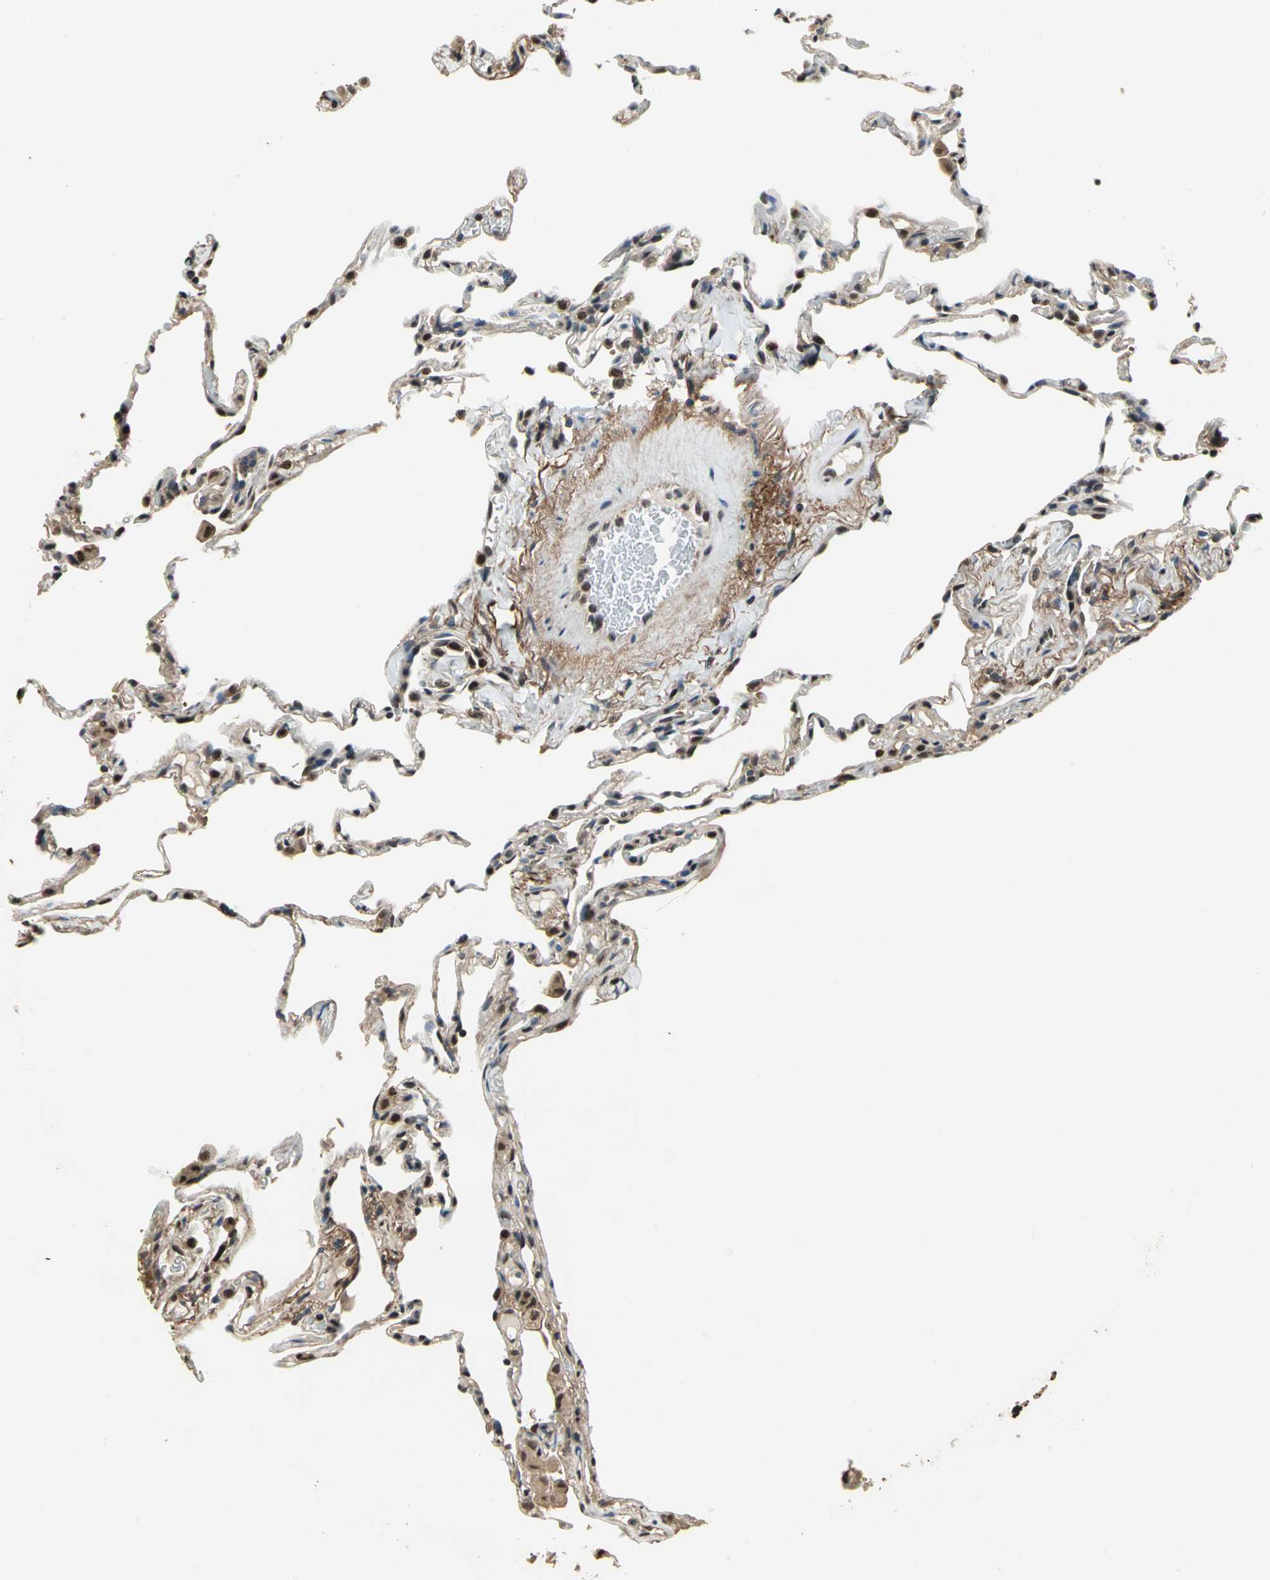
{"staining": {"intensity": "moderate", "quantity": ">75%", "location": "cytoplasmic/membranous,nuclear"}, "tissue": "lung", "cell_type": "Alveolar cells", "image_type": "normal", "snomed": [{"axis": "morphology", "description": "Normal tissue, NOS"}, {"axis": "topography", "description": "Lung"}], "caption": "IHC histopathology image of normal lung: lung stained using immunohistochemistry (IHC) exhibits medium levels of moderate protein expression localized specifically in the cytoplasmic/membranous,nuclear of alveolar cells, appearing as a cytoplasmic/membranous,nuclear brown color.", "gene": "MIS18BP1", "patient": {"sex": "male", "age": 59}}